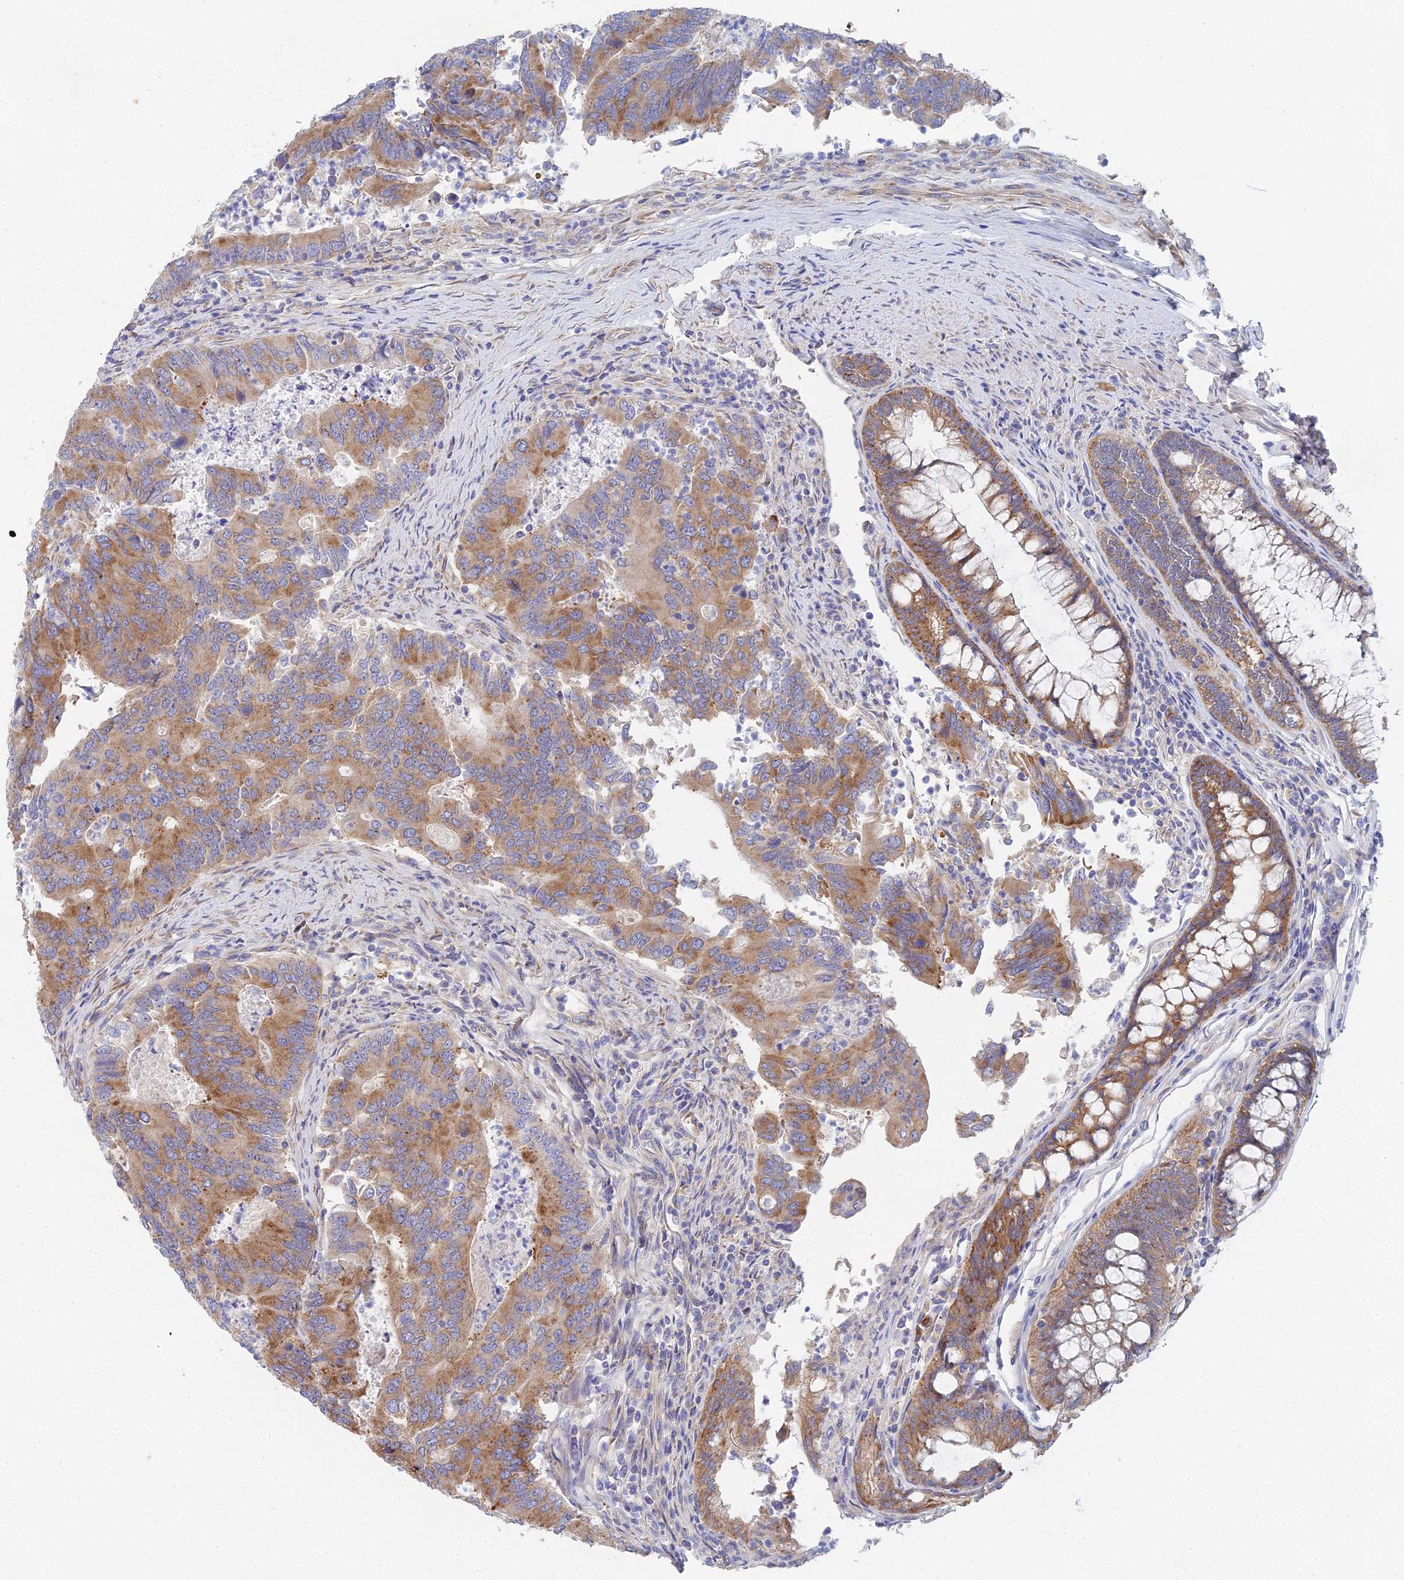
{"staining": {"intensity": "moderate", "quantity": ">75%", "location": "cytoplasmic/membranous"}, "tissue": "colorectal cancer", "cell_type": "Tumor cells", "image_type": "cancer", "snomed": [{"axis": "morphology", "description": "Adenocarcinoma, NOS"}, {"axis": "topography", "description": "Colon"}], "caption": "Immunohistochemical staining of human adenocarcinoma (colorectal) demonstrates medium levels of moderate cytoplasmic/membranous protein expression in approximately >75% of tumor cells. The protein of interest is stained brown, and the nuclei are stained in blue (DAB (3,3'-diaminobenzidine) IHC with brightfield microscopy, high magnification).", "gene": "ELOF1", "patient": {"sex": "female", "age": 67}}